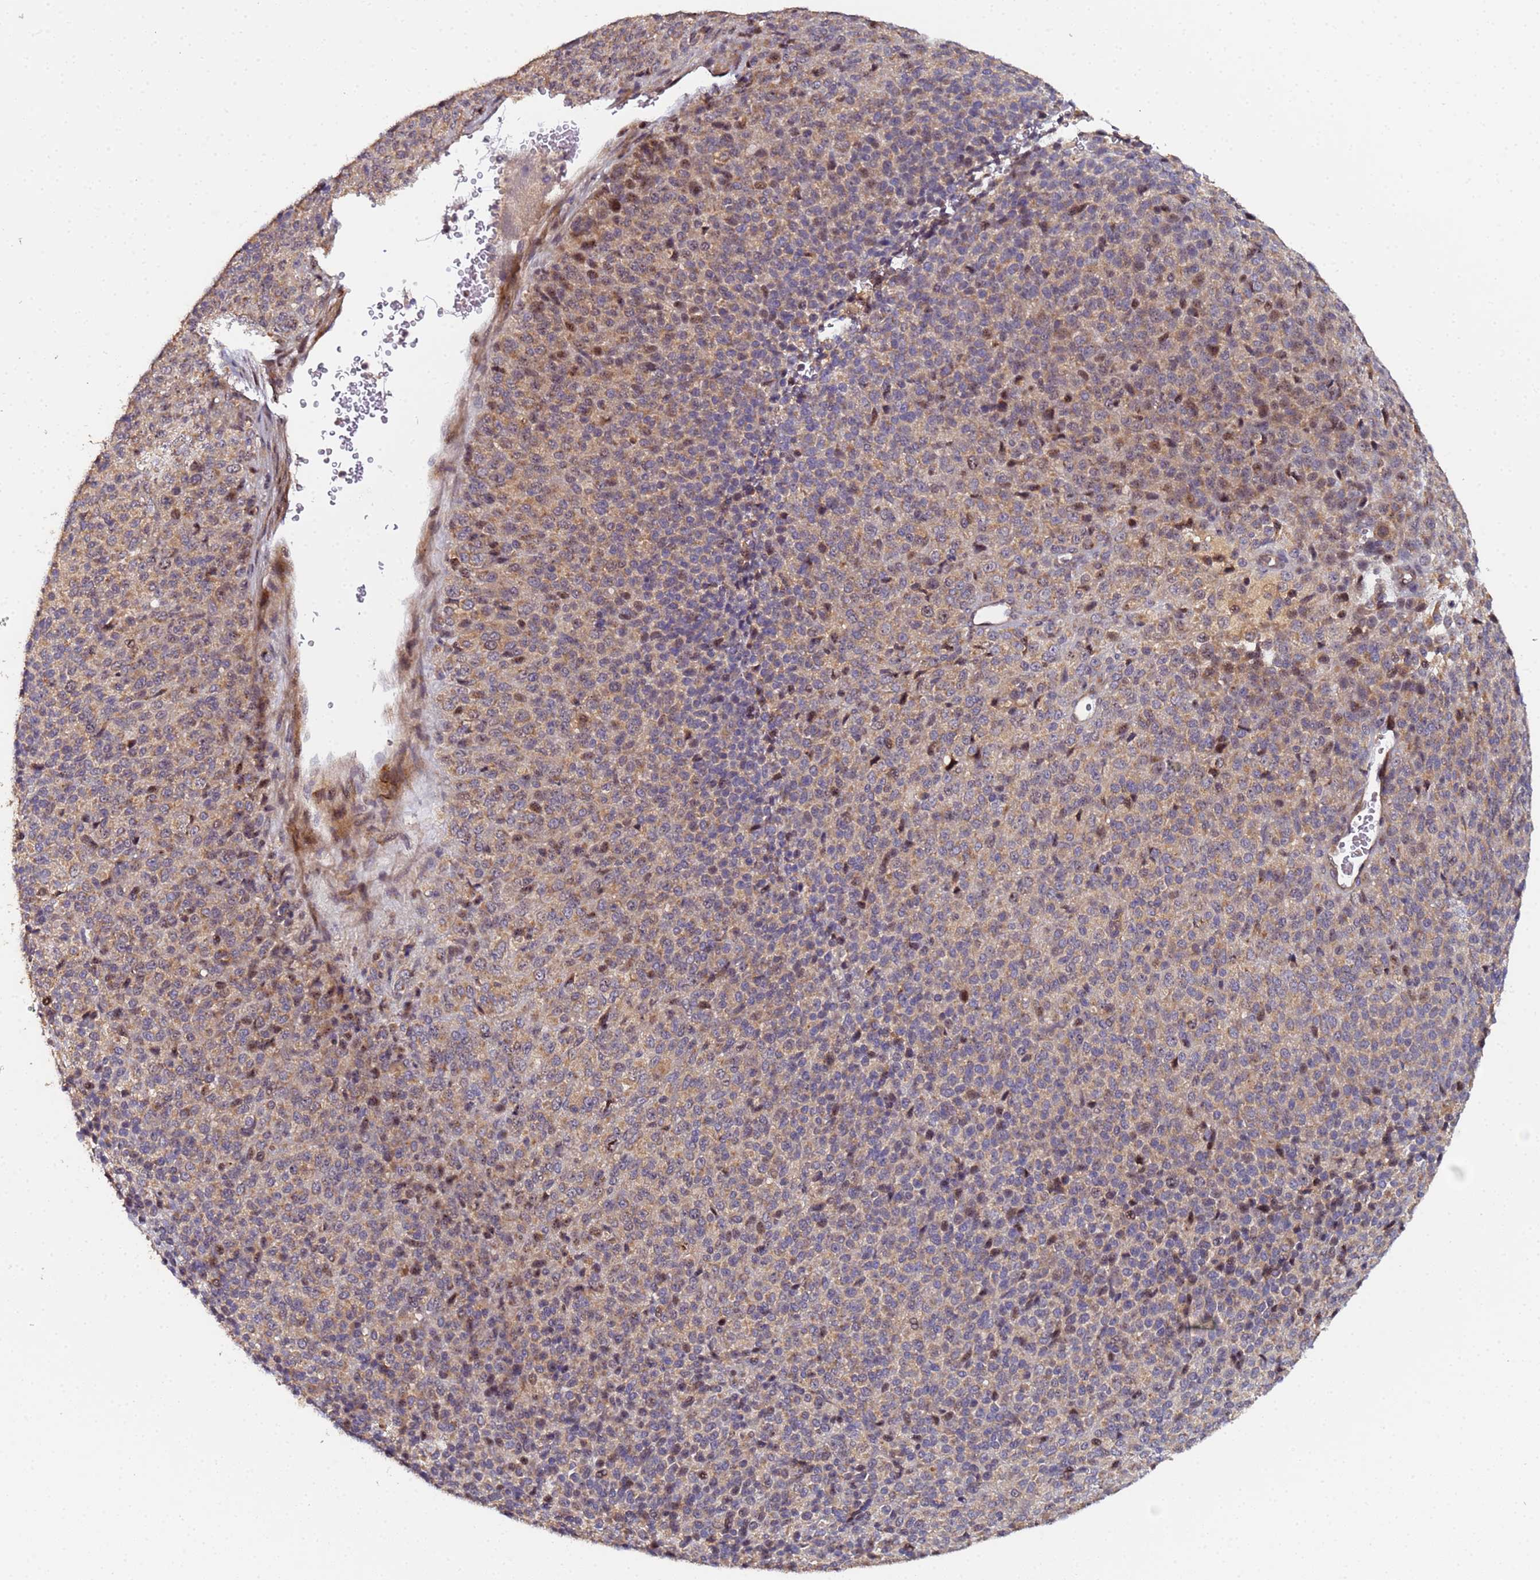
{"staining": {"intensity": "moderate", "quantity": "<25%", "location": "cytoplasmic/membranous,nuclear"}, "tissue": "melanoma", "cell_type": "Tumor cells", "image_type": "cancer", "snomed": [{"axis": "morphology", "description": "Malignant melanoma, Metastatic site"}, {"axis": "topography", "description": "Brain"}], "caption": "An immunohistochemistry micrograph of neoplastic tissue is shown. Protein staining in brown shows moderate cytoplasmic/membranous and nuclear positivity in melanoma within tumor cells. The protein is shown in brown color, while the nuclei are stained blue.", "gene": "OSER1", "patient": {"sex": "female", "age": 56}}